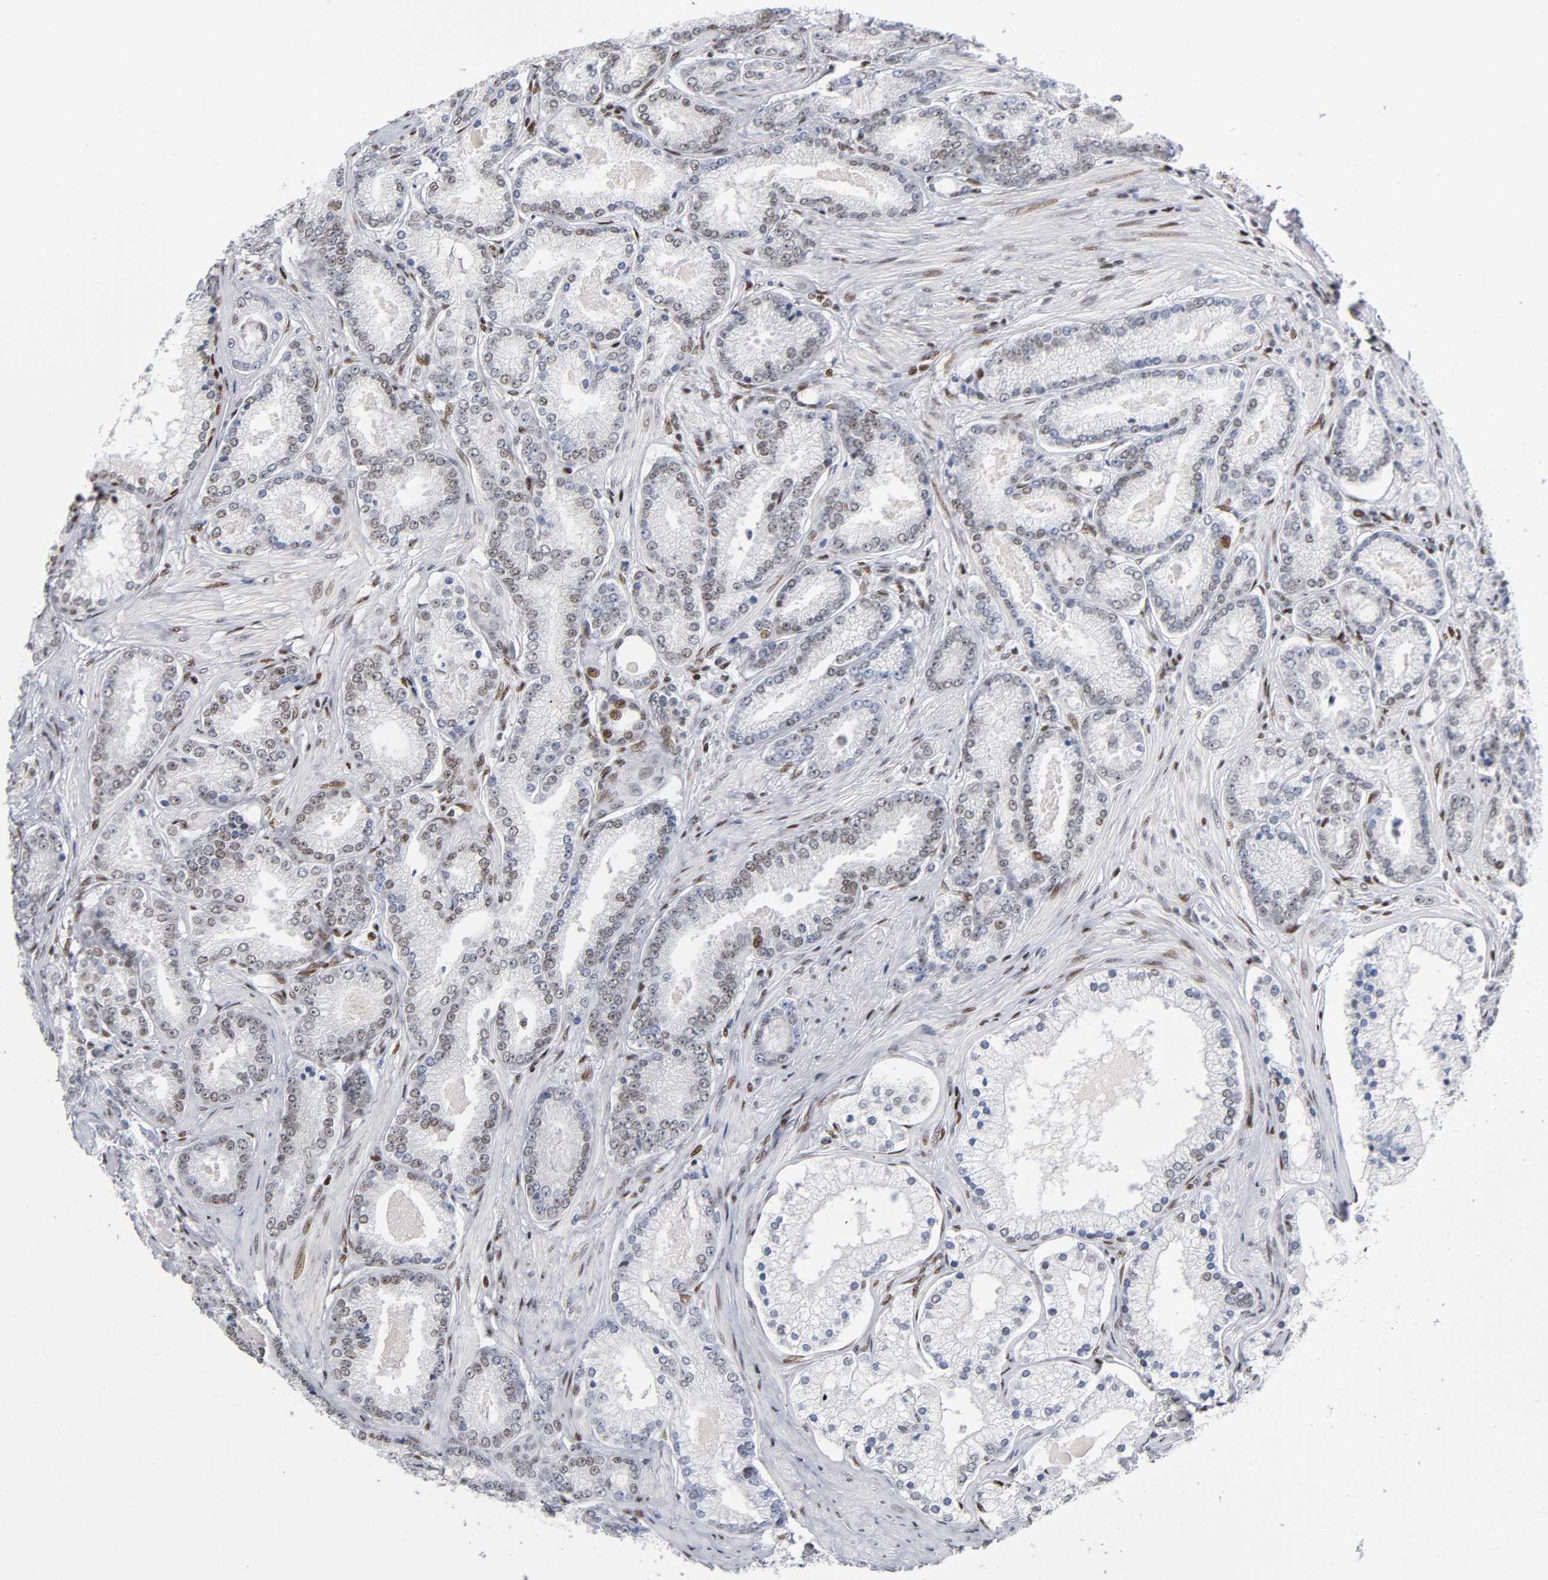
{"staining": {"intensity": "weak", "quantity": "<25%", "location": "nuclear"}, "tissue": "prostate cancer", "cell_type": "Tumor cells", "image_type": "cancer", "snomed": [{"axis": "morphology", "description": "Adenocarcinoma, Low grade"}, {"axis": "topography", "description": "Prostate"}], "caption": "Immunohistochemical staining of prostate low-grade adenocarcinoma reveals no significant staining in tumor cells. (DAB immunohistochemistry, high magnification).", "gene": "SP3", "patient": {"sex": "male", "age": 71}}